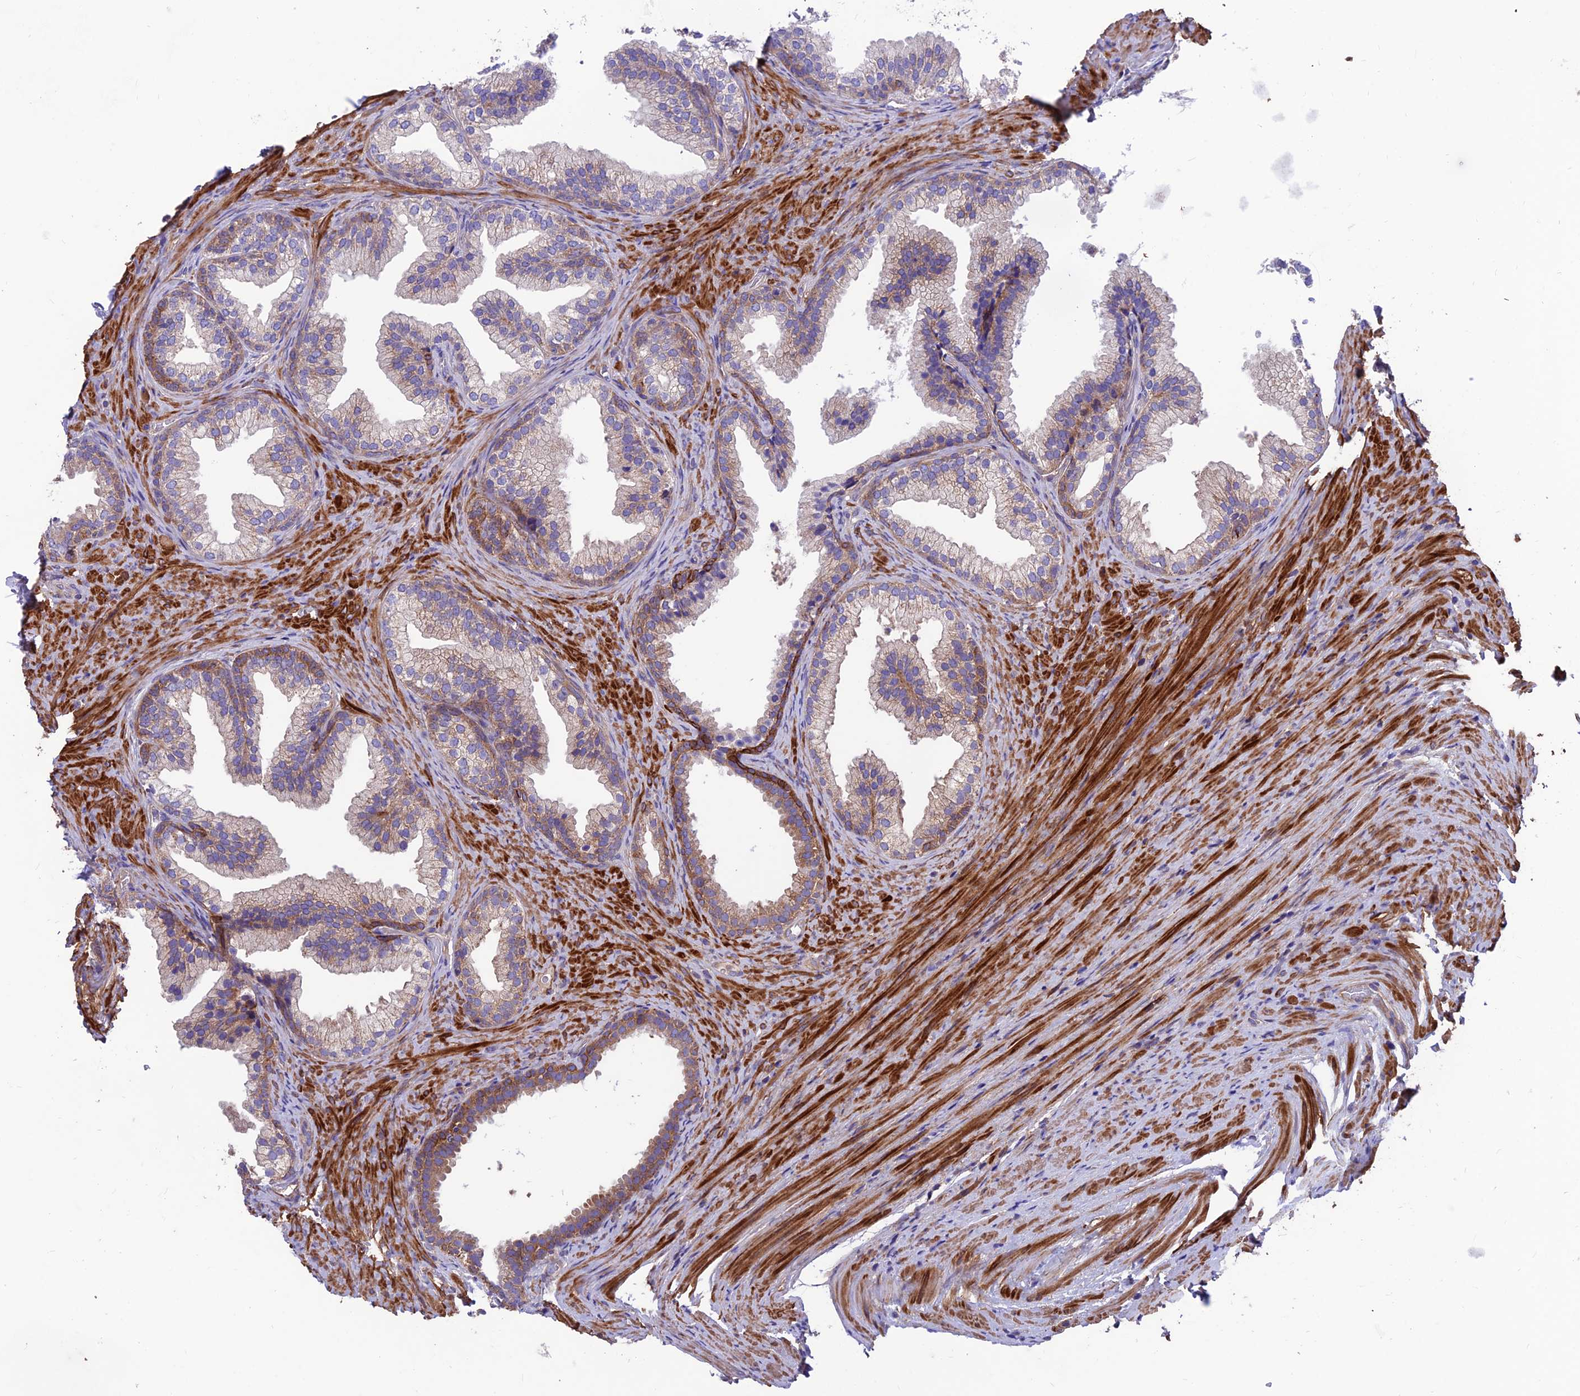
{"staining": {"intensity": "weak", "quantity": ">75%", "location": "cytoplasmic/membranous"}, "tissue": "prostate", "cell_type": "Glandular cells", "image_type": "normal", "snomed": [{"axis": "morphology", "description": "Normal tissue, NOS"}, {"axis": "topography", "description": "Prostate"}], "caption": "Benign prostate demonstrates weak cytoplasmic/membranous staining in about >75% of glandular cells, visualized by immunohistochemistry.", "gene": "VPS16", "patient": {"sex": "male", "age": 76}}